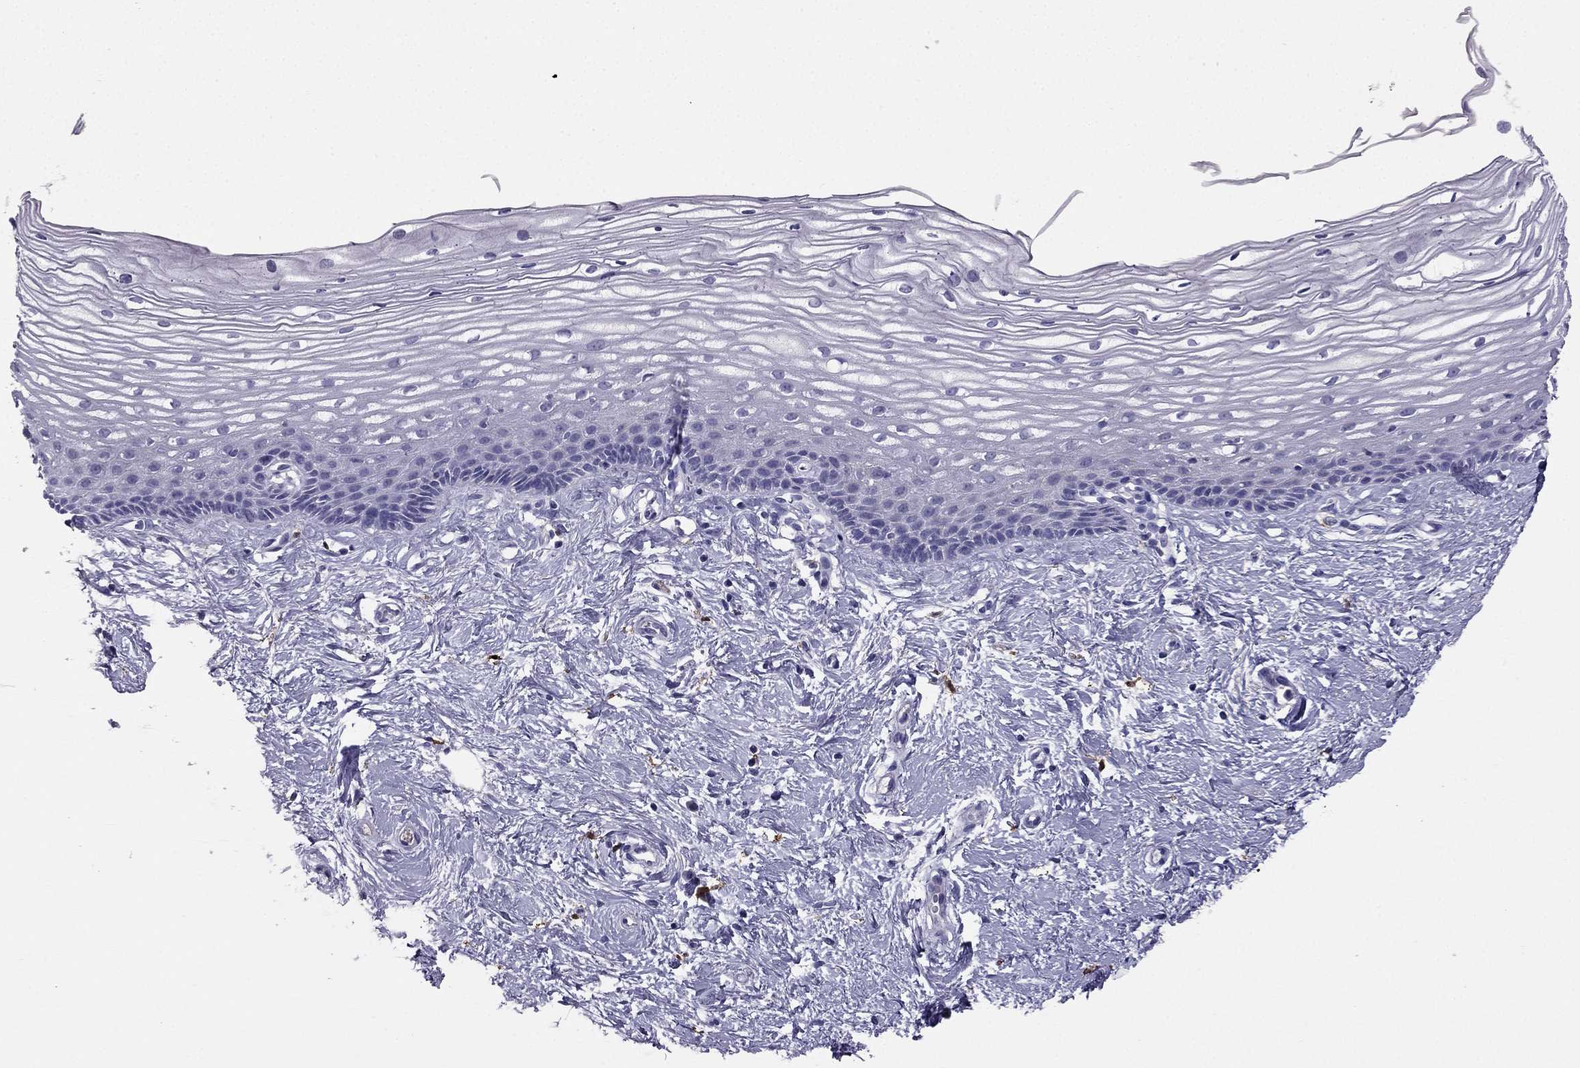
{"staining": {"intensity": "negative", "quantity": "none", "location": "none"}, "tissue": "cervix", "cell_type": "Glandular cells", "image_type": "normal", "snomed": [{"axis": "morphology", "description": "Normal tissue, NOS"}, {"axis": "topography", "description": "Cervix"}], "caption": "High power microscopy image of an immunohistochemistry histopathology image of benign cervix, revealing no significant positivity in glandular cells.", "gene": "LMTK3", "patient": {"sex": "female", "age": 40}}